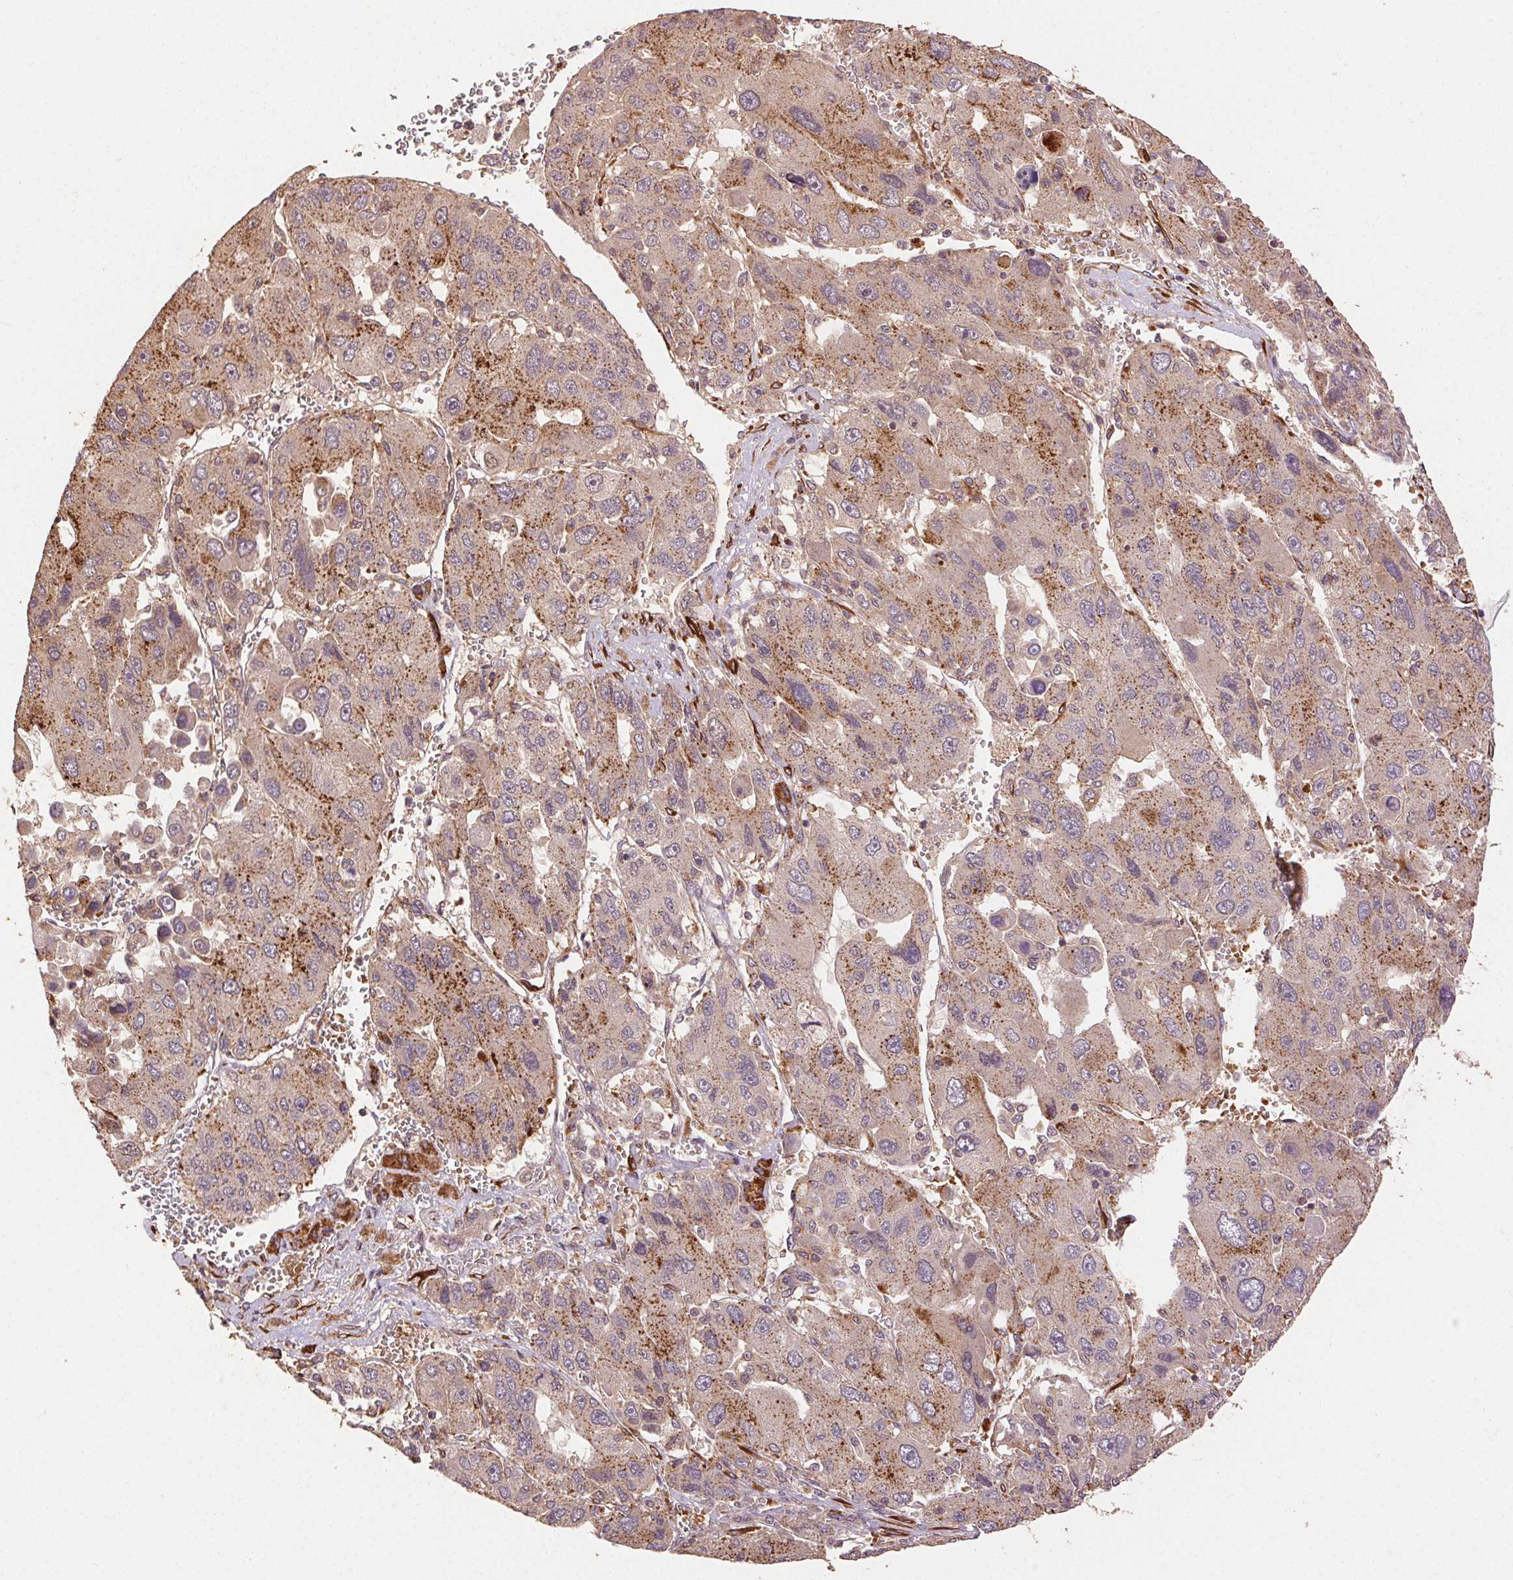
{"staining": {"intensity": "weak", "quantity": ">75%", "location": "cytoplasmic/membranous"}, "tissue": "liver cancer", "cell_type": "Tumor cells", "image_type": "cancer", "snomed": [{"axis": "morphology", "description": "Carcinoma, Hepatocellular, NOS"}, {"axis": "topography", "description": "Liver"}], "caption": "Hepatocellular carcinoma (liver) stained for a protein (brown) reveals weak cytoplasmic/membranous positive positivity in about >75% of tumor cells.", "gene": "KLHL15", "patient": {"sex": "female", "age": 41}}